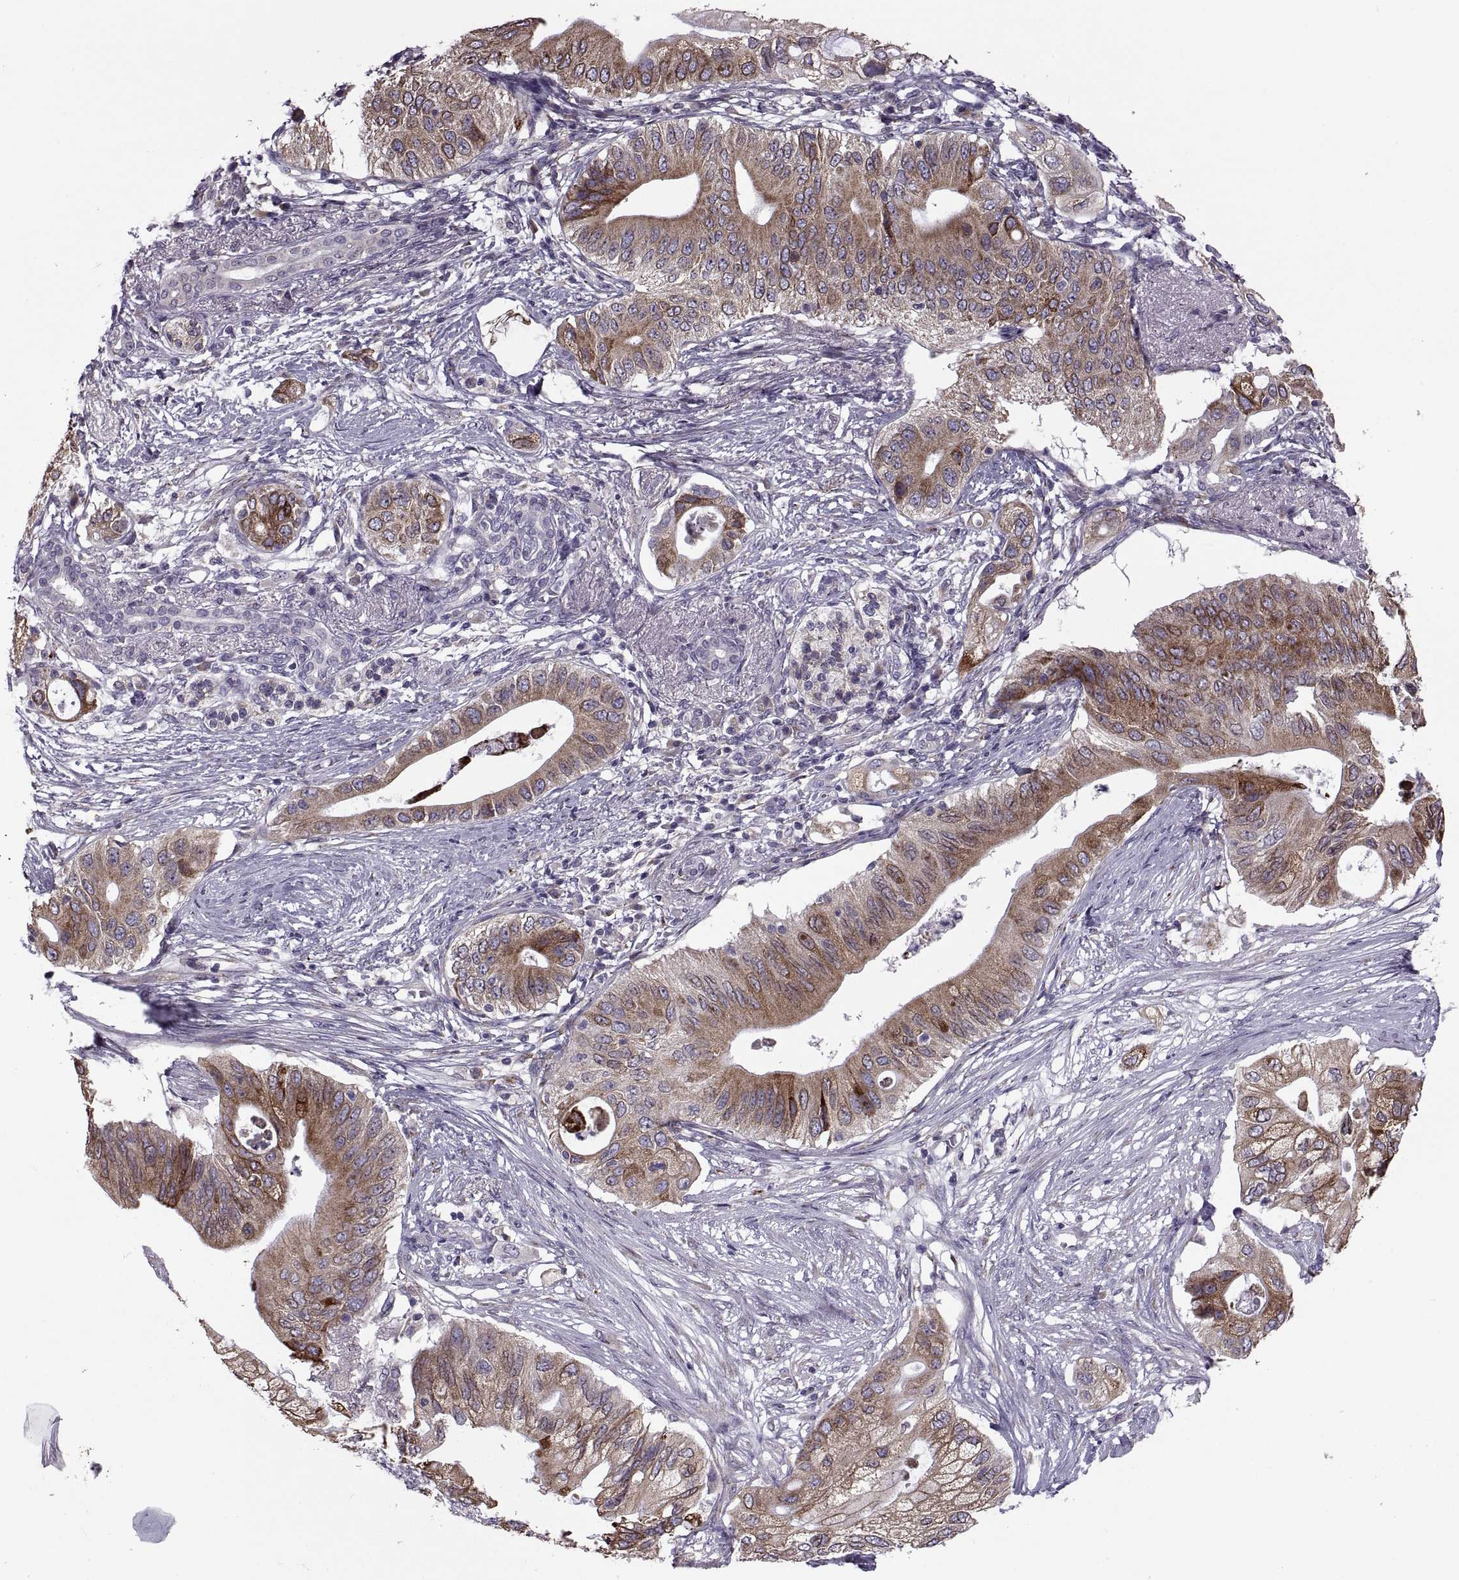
{"staining": {"intensity": "strong", "quantity": ">75%", "location": "cytoplasmic/membranous"}, "tissue": "pancreatic cancer", "cell_type": "Tumor cells", "image_type": "cancer", "snomed": [{"axis": "morphology", "description": "Adenocarcinoma, NOS"}, {"axis": "topography", "description": "Pancreas"}], "caption": "High-magnification brightfield microscopy of pancreatic adenocarcinoma stained with DAB (brown) and counterstained with hematoxylin (blue). tumor cells exhibit strong cytoplasmic/membranous staining is identified in approximately>75% of cells.", "gene": "LETM2", "patient": {"sex": "female", "age": 72}}